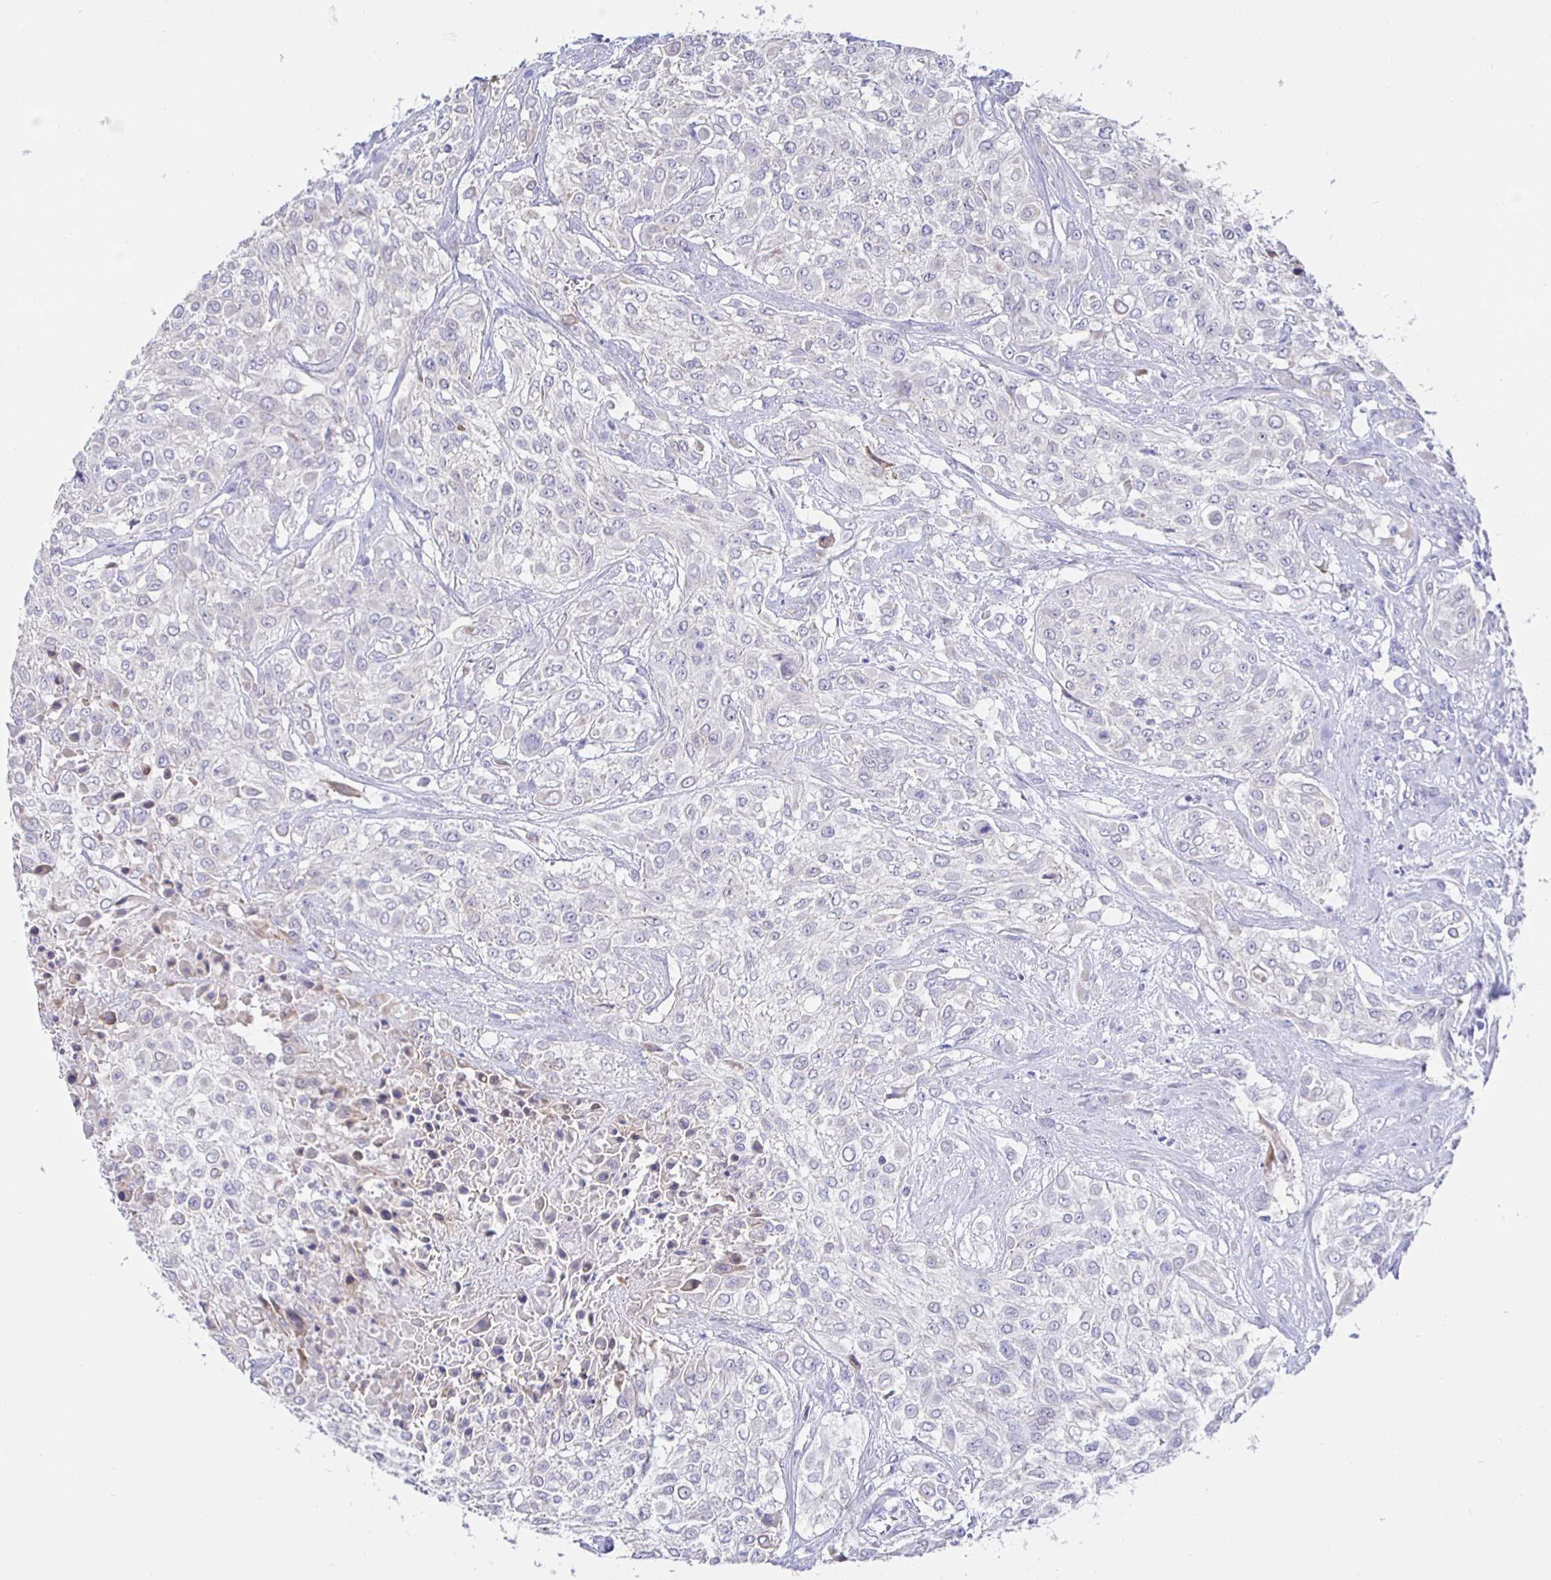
{"staining": {"intensity": "negative", "quantity": "none", "location": "none"}, "tissue": "urothelial cancer", "cell_type": "Tumor cells", "image_type": "cancer", "snomed": [{"axis": "morphology", "description": "Urothelial carcinoma, High grade"}, {"axis": "topography", "description": "Urinary bladder"}], "caption": "This photomicrograph is of urothelial carcinoma (high-grade) stained with immunohistochemistry to label a protein in brown with the nuclei are counter-stained blue. There is no expression in tumor cells. The staining was performed using DAB (3,3'-diaminobenzidine) to visualize the protein expression in brown, while the nuclei were stained in blue with hematoxylin (Magnification: 20x).", "gene": "HSPA4L", "patient": {"sex": "male", "age": 57}}